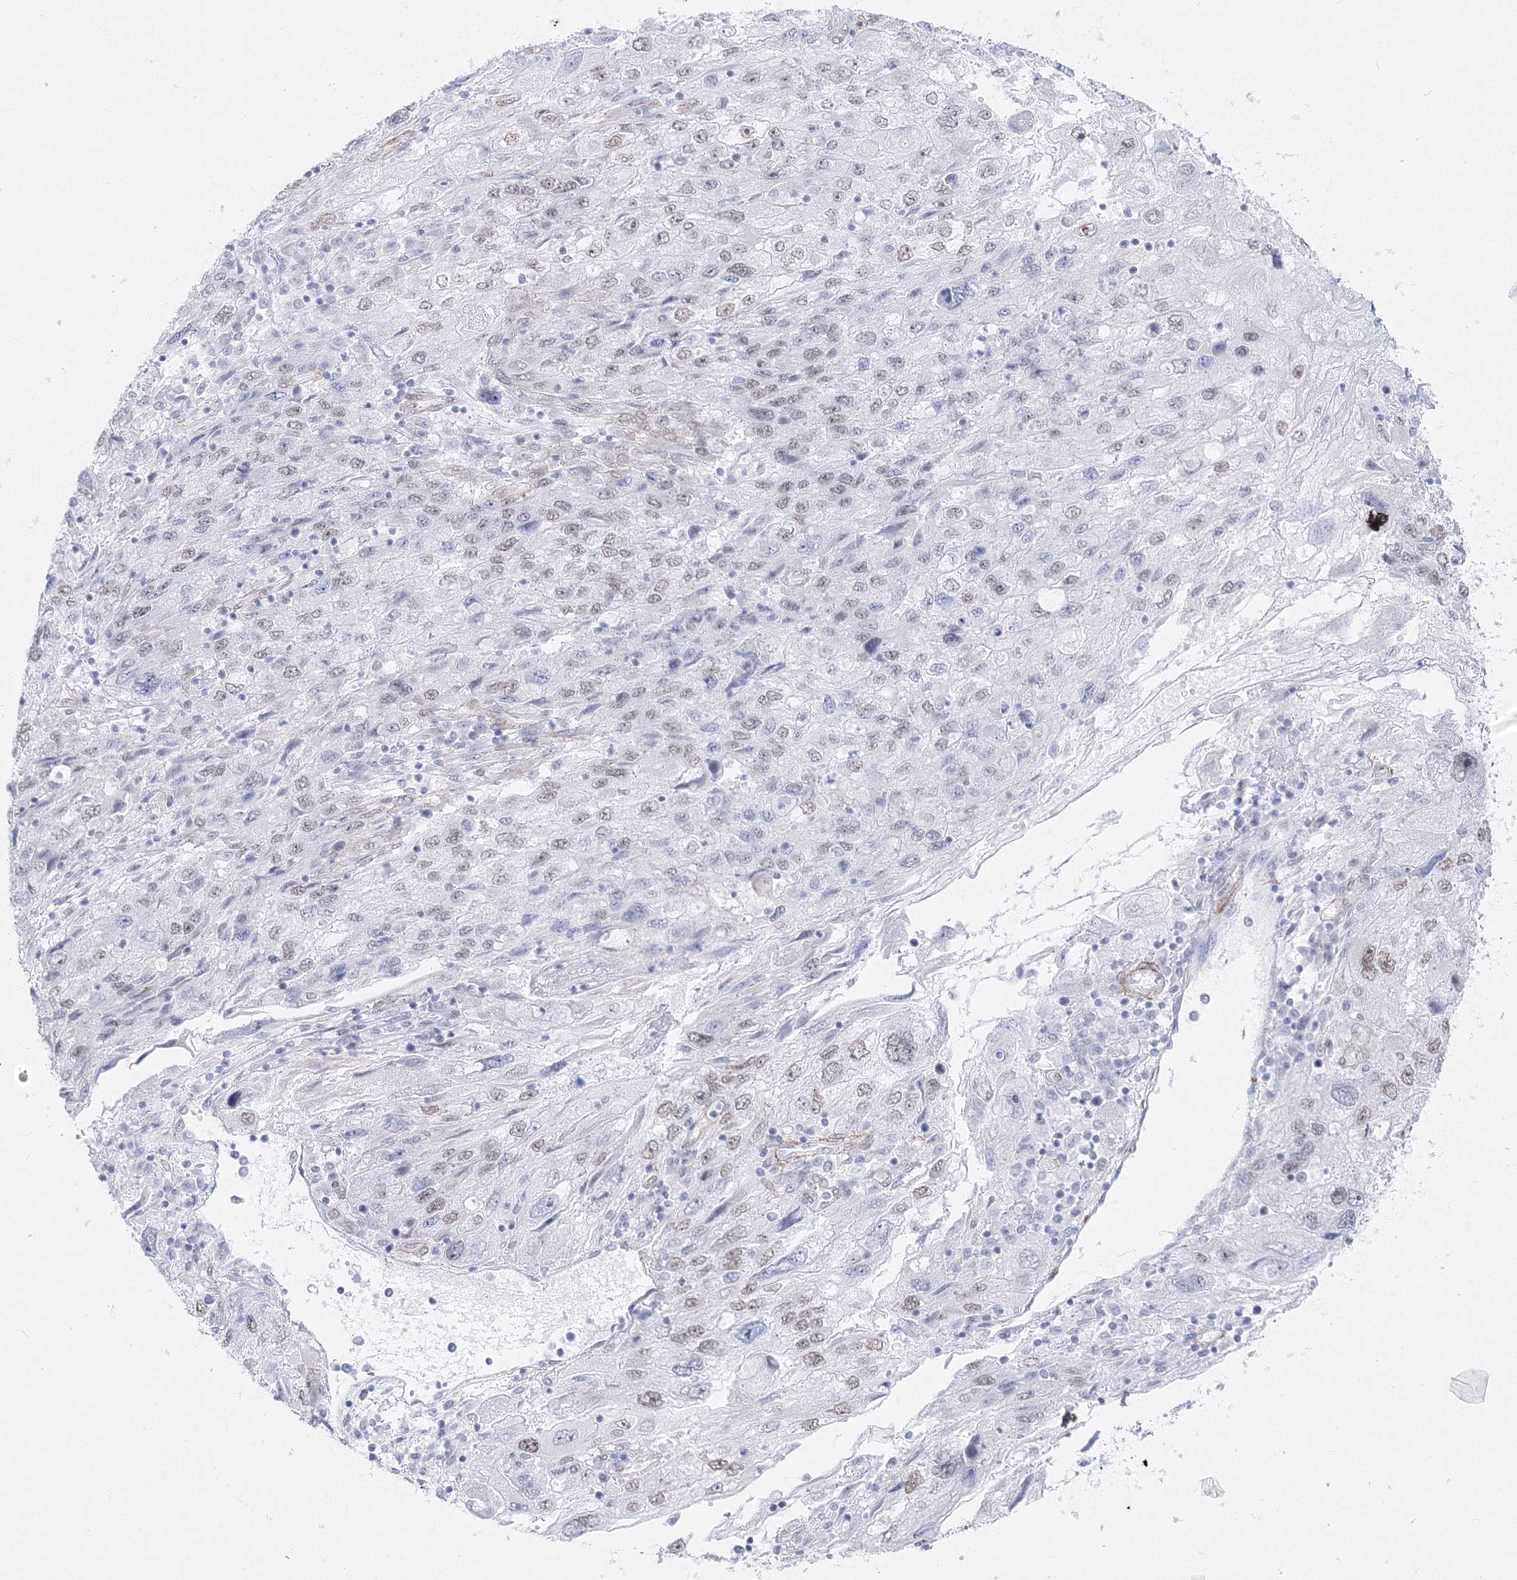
{"staining": {"intensity": "weak", "quantity": "<25%", "location": "nuclear"}, "tissue": "endometrial cancer", "cell_type": "Tumor cells", "image_type": "cancer", "snomed": [{"axis": "morphology", "description": "Adenocarcinoma, NOS"}, {"axis": "topography", "description": "Endometrium"}], "caption": "Immunohistochemistry (IHC) of endometrial cancer shows no positivity in tumor cells.", "gene": "ZNF638", "patient": {"sex": "female", "age": 49}}